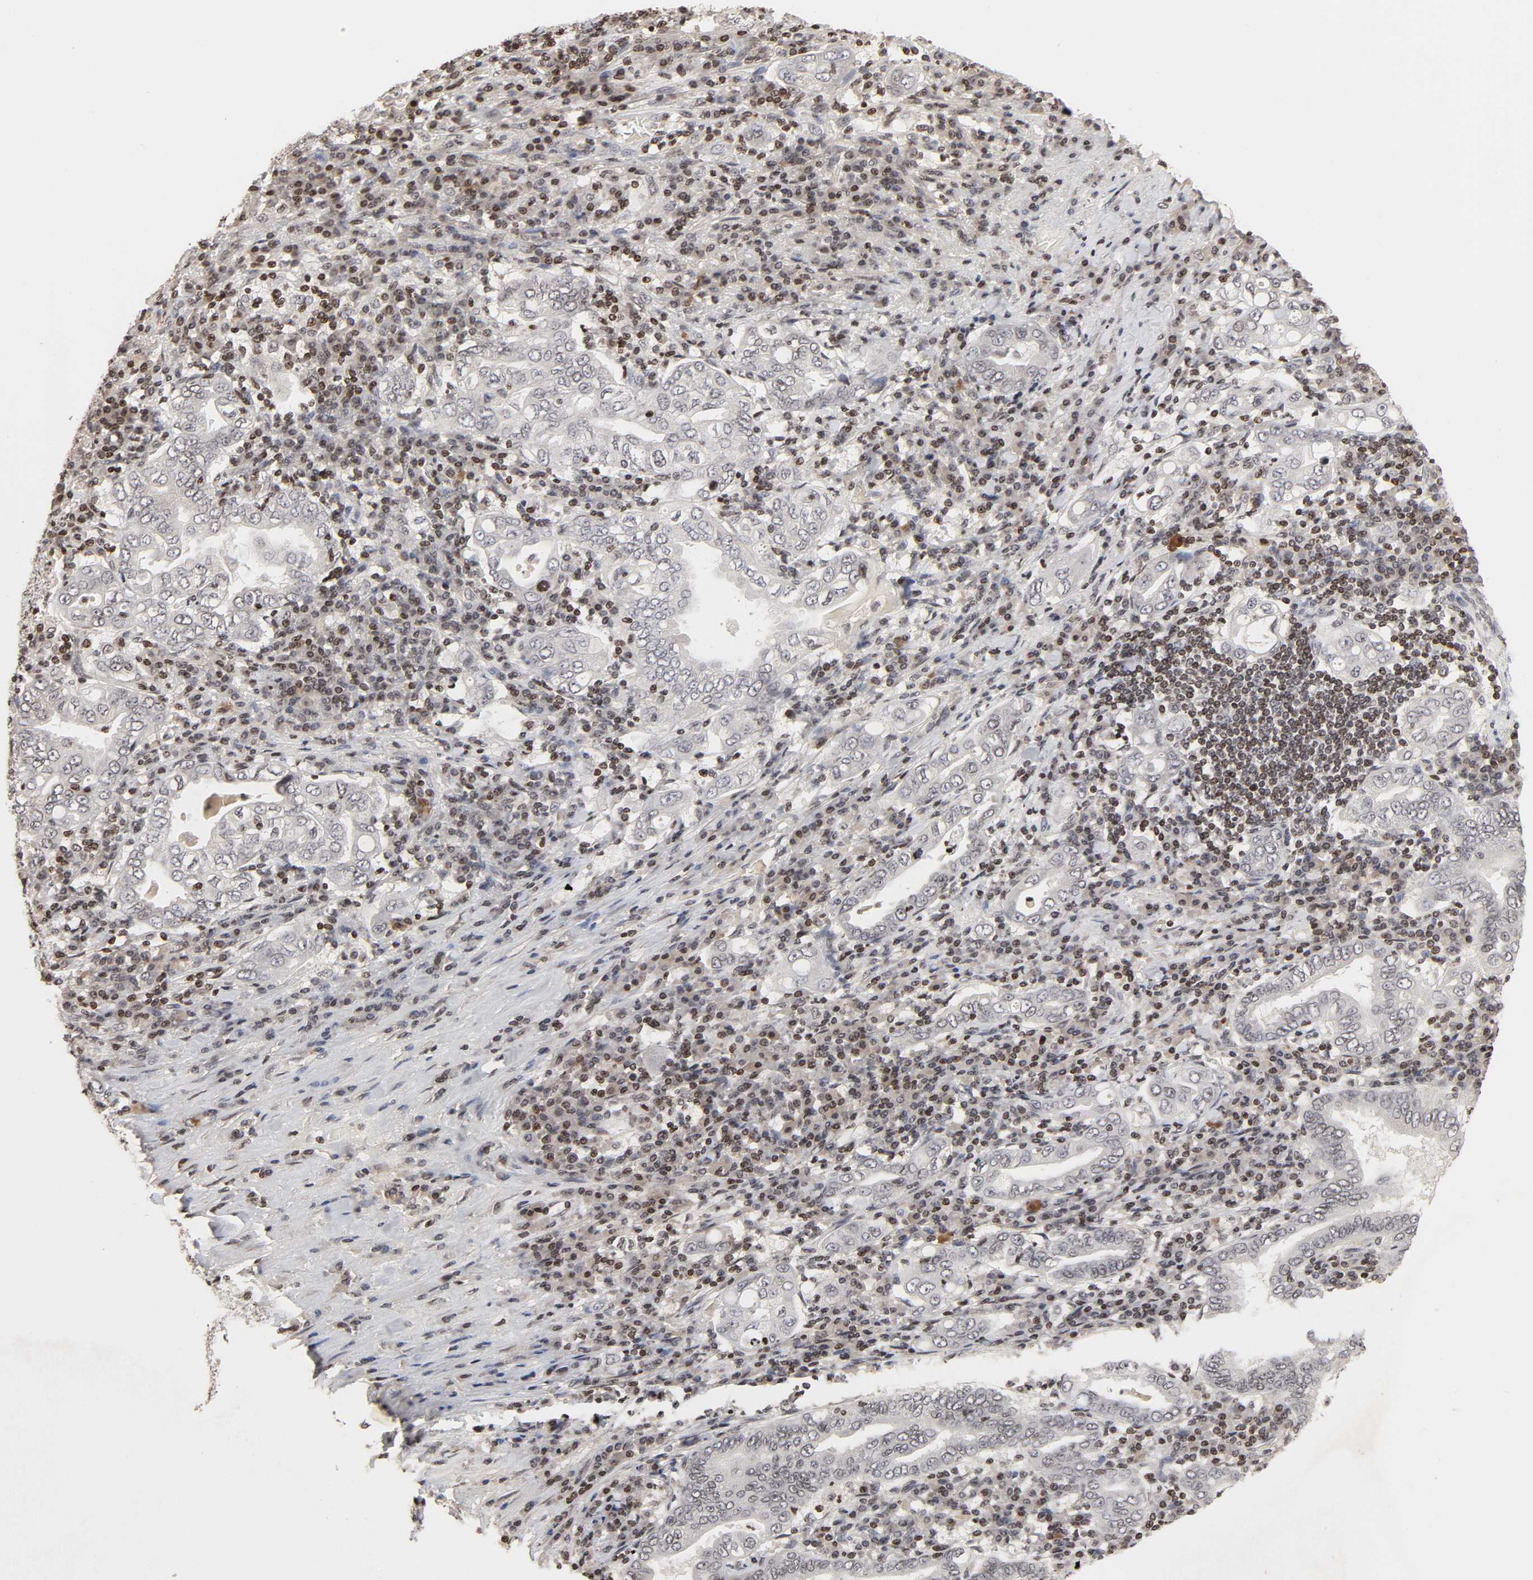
{"staining": {"intensity": "negative", "quantity": "none", "location": "none"}, "tissue": "stomach cancer", "cell_type": "Tumor cells", "image_type": "cancer", "snomed": [{"axis": "morphology", "description": "Normal tissue, NOS"}, {"axis": "morphology", "description": "Adenocarcinoma, NOS"}, {"axis": "topography", "description": "Esophagus"}, {"axis": "topography", "description": "Stomach, upper"}, {"axis": "topography", "description": "Peripheral nerve tissue"}], "caption": "Immunohistochemistry image of neoplastic tissue: adenocarcinoma (stomach) stained with DAB reveals no significant protein staining in tumor cells.", "gene": "ZNF473", "patient": {"sex": "male", "age": 62}}